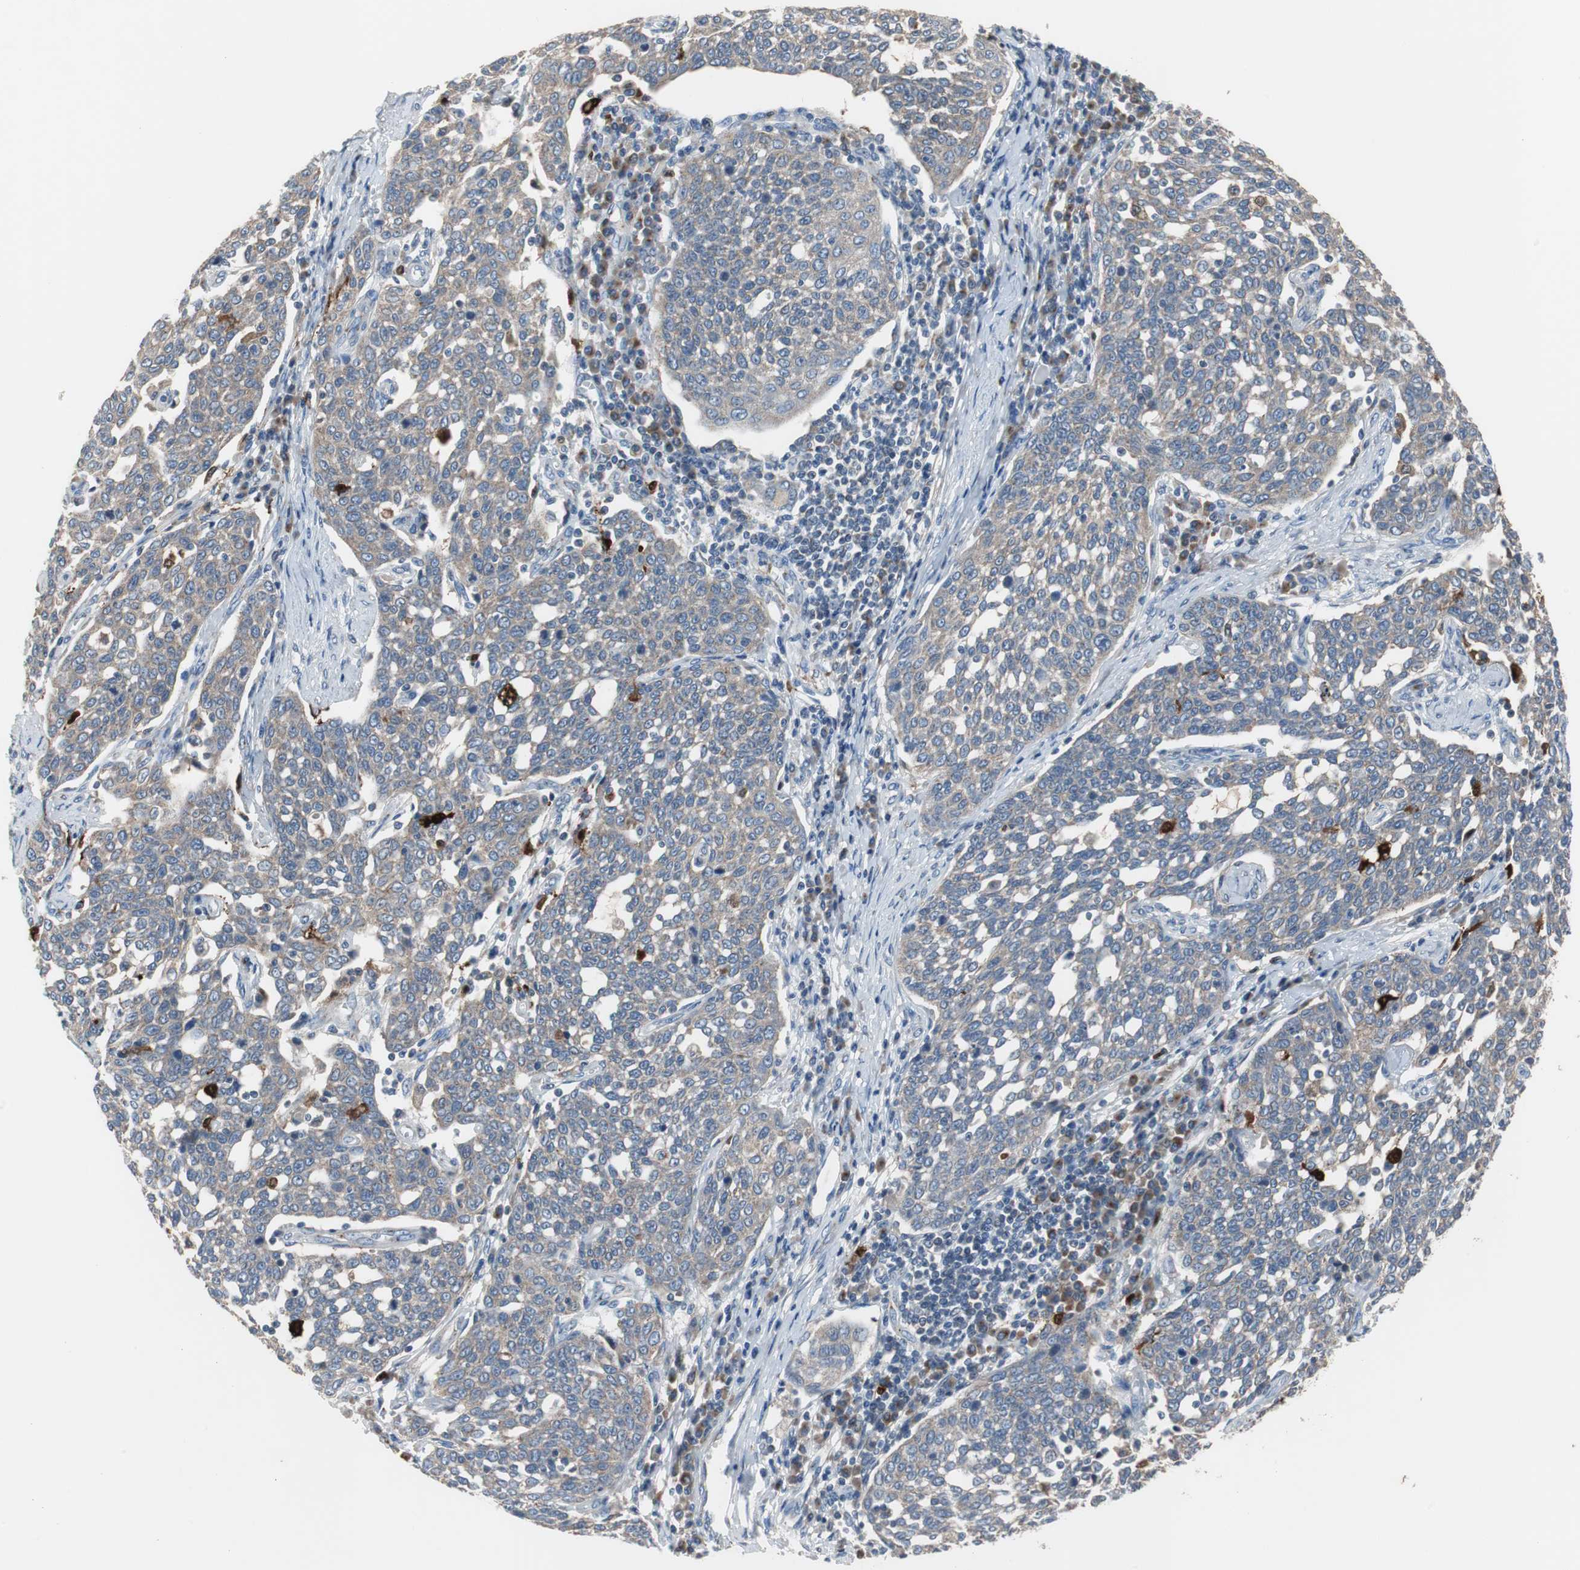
{"staining": {"intensity": "weak", "quantity": "25%-75%", "location": "cytoplasmic/membranous"}, "tissue": "cervical cancer", "cell_type": "Tumor cells", "image_type": "cancer", "snomed": [{"axis": "morphology", "description": "Squamous cell carcinoma, NOS"}, {"axis": "topography", "description": "Cervix"}], "caption": "A histopathology image of squamous cell carcinoma (cervical) stained for a protein reveals weak cytoplasmic/membranous brown staining in tumor cells.", "gene": "CALB2", "patient": {"sex": "female", "age": 34}}